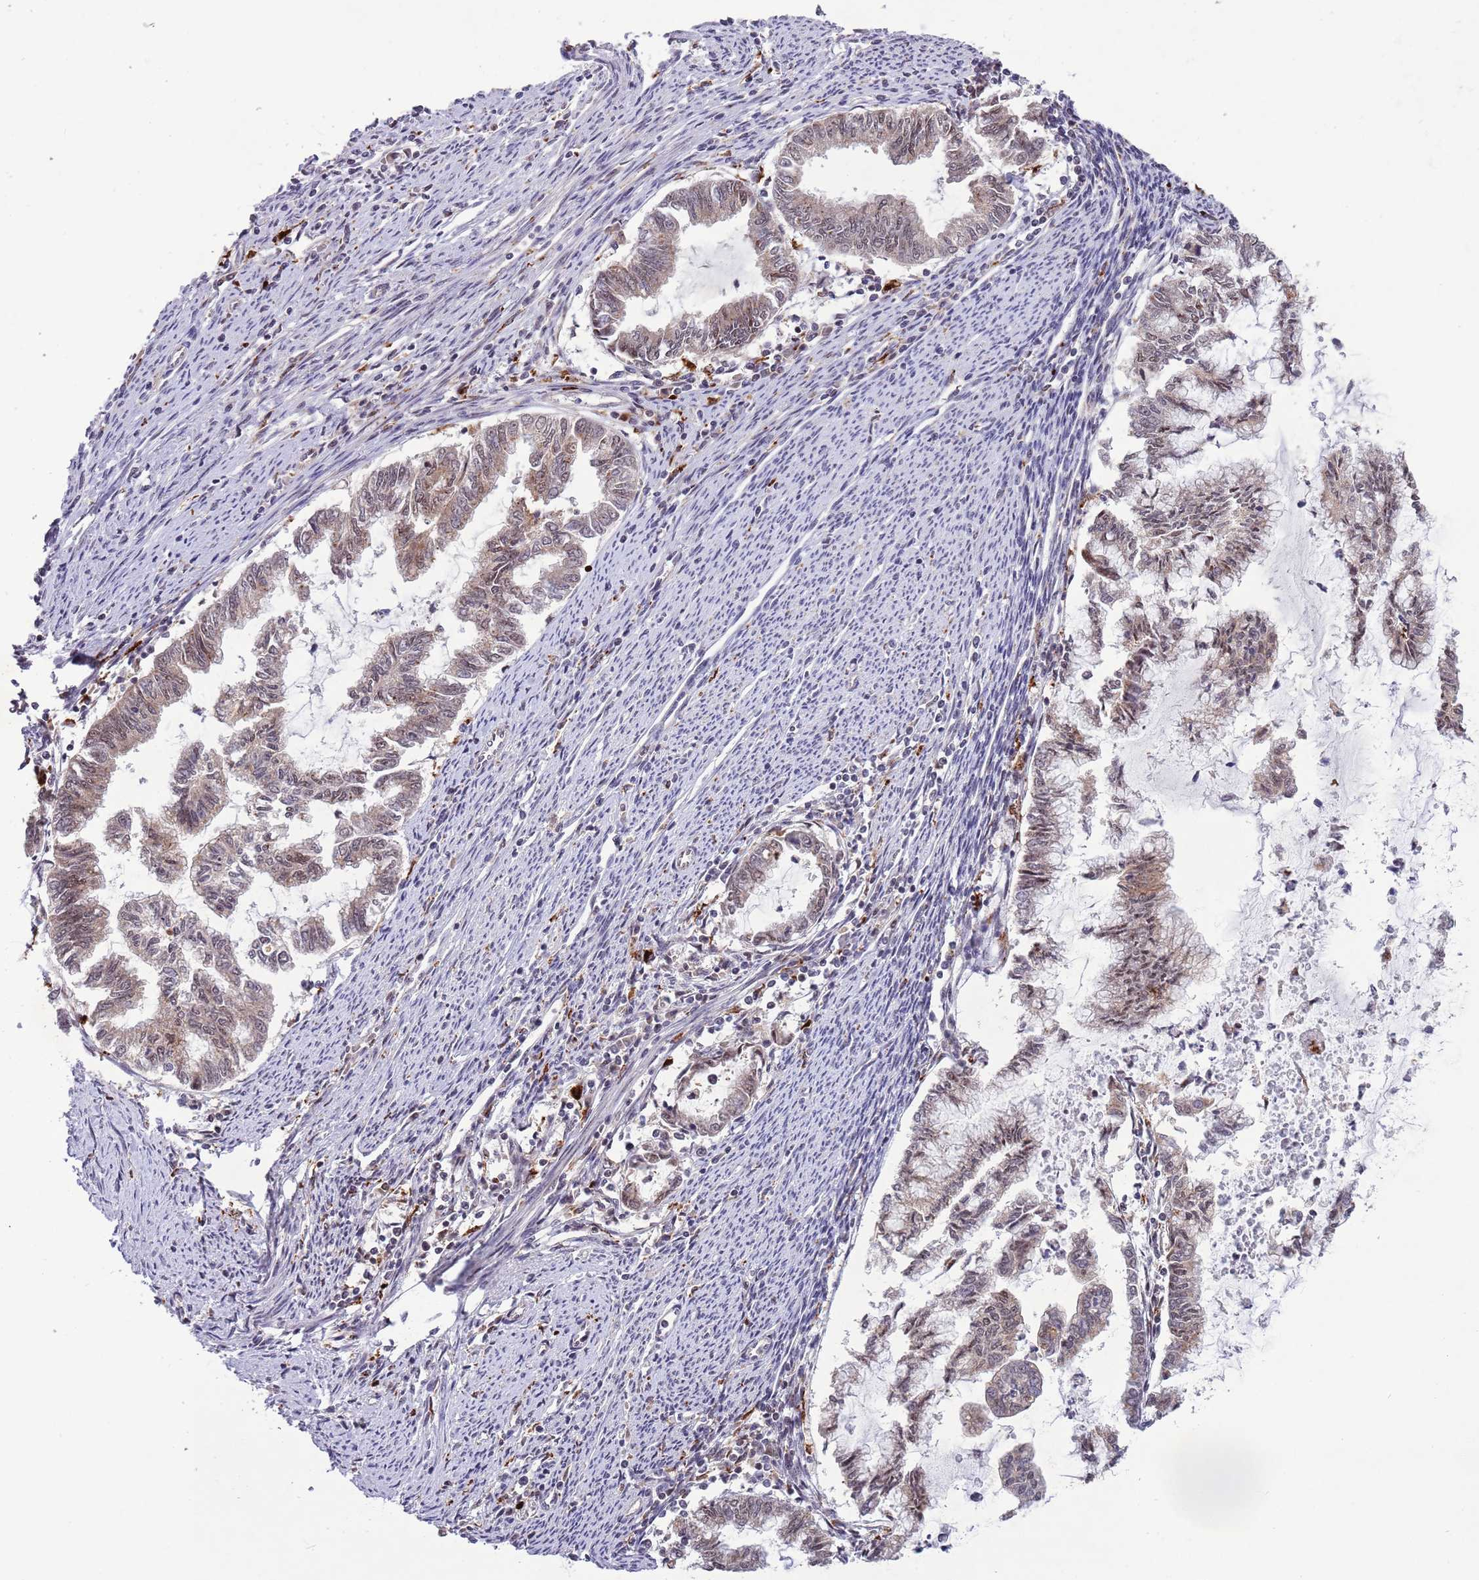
{"staining": {"intensity": "weak", "quantity": "25%-75%", "location": "cytoplasmic/membranous,nuclear"}, "tissue": "endometrial cancer", "cell_type": "Tumor cells", "image_type": "cancer", "snomed": [{"axis": "morphology", "description": "Adenocarcinoma, NOS"}, {"axis": "topography", "description": "Endometrium"}], "caption": "DAB immunohistochemical staining of human adenocarcinoma (endometrial) exhibits weak cytoplasmic/membranous and nuclear protein positivity in approximately 25%-75% of tumor cells.", "gene": "TRIM27", "patient": {"sex": "female", "age": 79}}